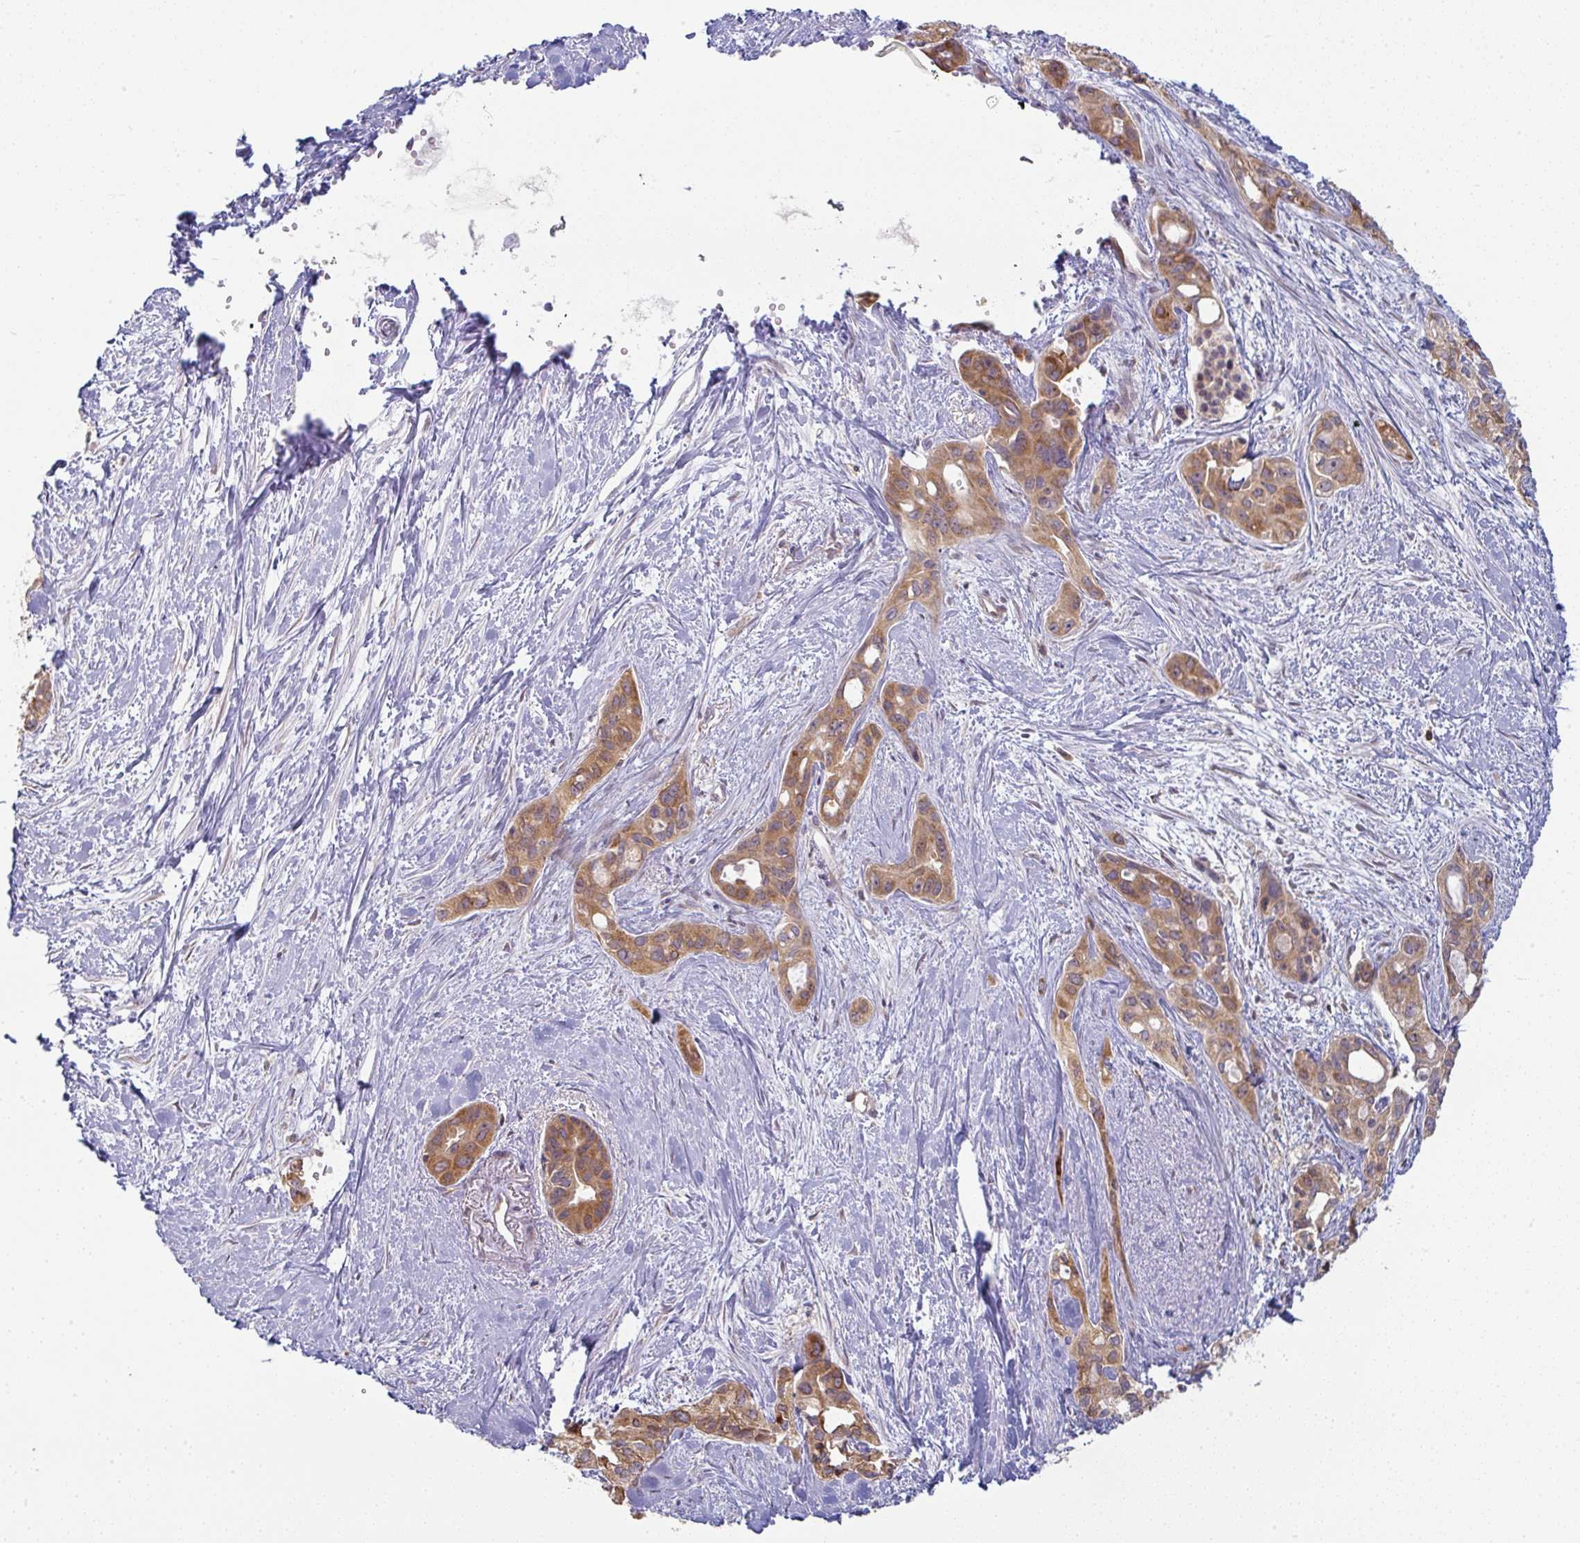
{"staining": {"intensity": "moderate", "quantity": ">75%", "location": "cytoplasmic/membranous"}, "tissue": "pancreatic cancer", "cell_type": "Tumor cells", "image_type": "cancer", "snomed": [{"axis": "morphology", "description": "Adenocarcinoma, NOS"}, {"axis": "topography", "description": "Pancreas"}], "caption": "Human adenocarcinoma (pancreatic) stained with a protein marker displays moderate staining in tumor cells.", "gene": "MOB1A", "patient": {"sex": "female", "age": 50}}